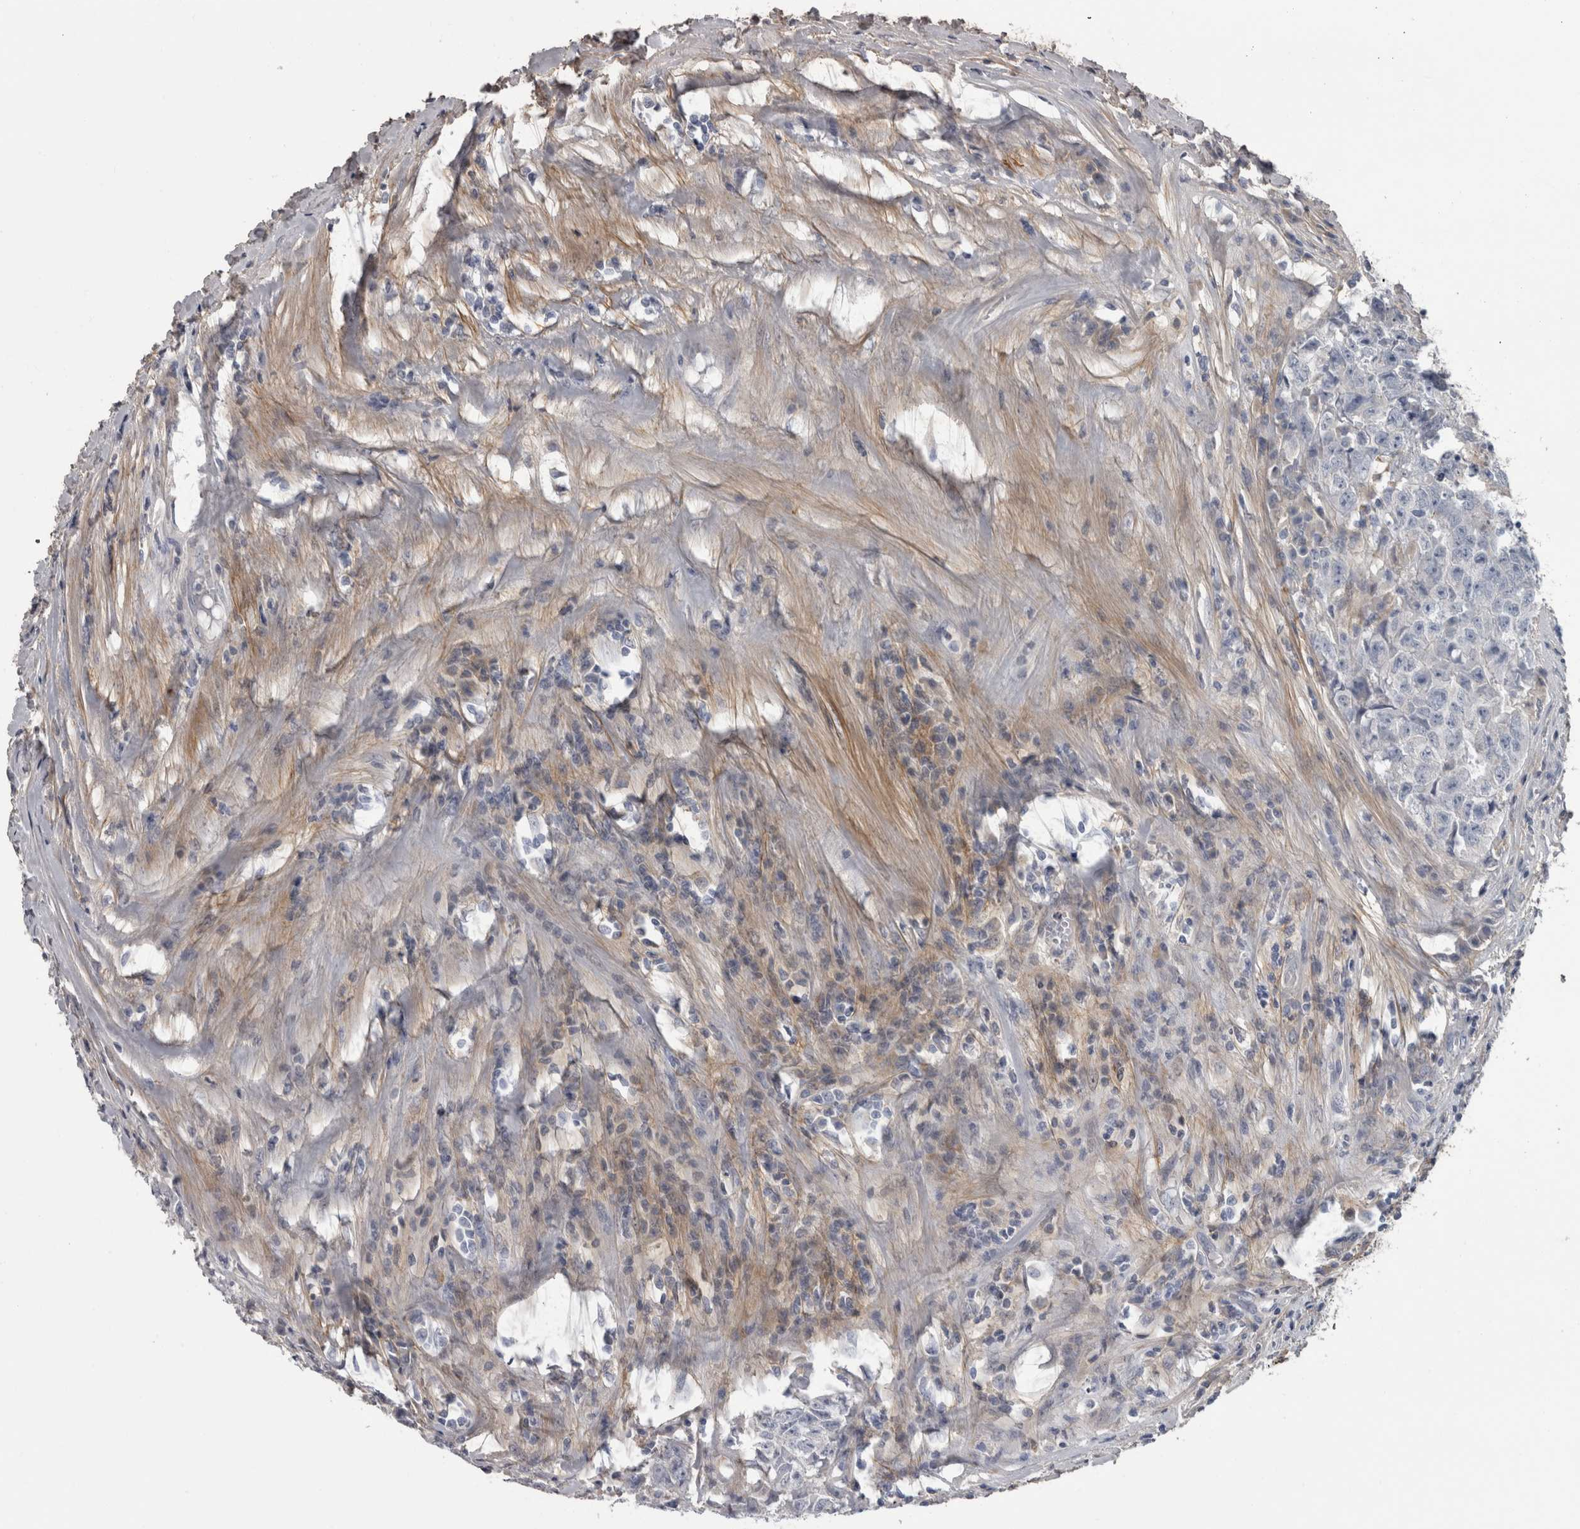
{"staining": {"intensity": "negative", "quantity": "none", "location": "none"}, "tissue": "testis cancer", "cell_type": "Tumor cells", "image_type": "cancer", "snomed": [{"axis": "morphology", "description": "Carcinoma, Embryonal, NOS"}, {"axis": "topography", "description": "Testis"}], "caption": "A high-resolution micrograph shows IHC staining of embryonal carcinoma (testis), which demonstrates no significant positivity in tumor cells.", "gene": "EFEMP2", "patient": {"sex": "male", "age": 25}}